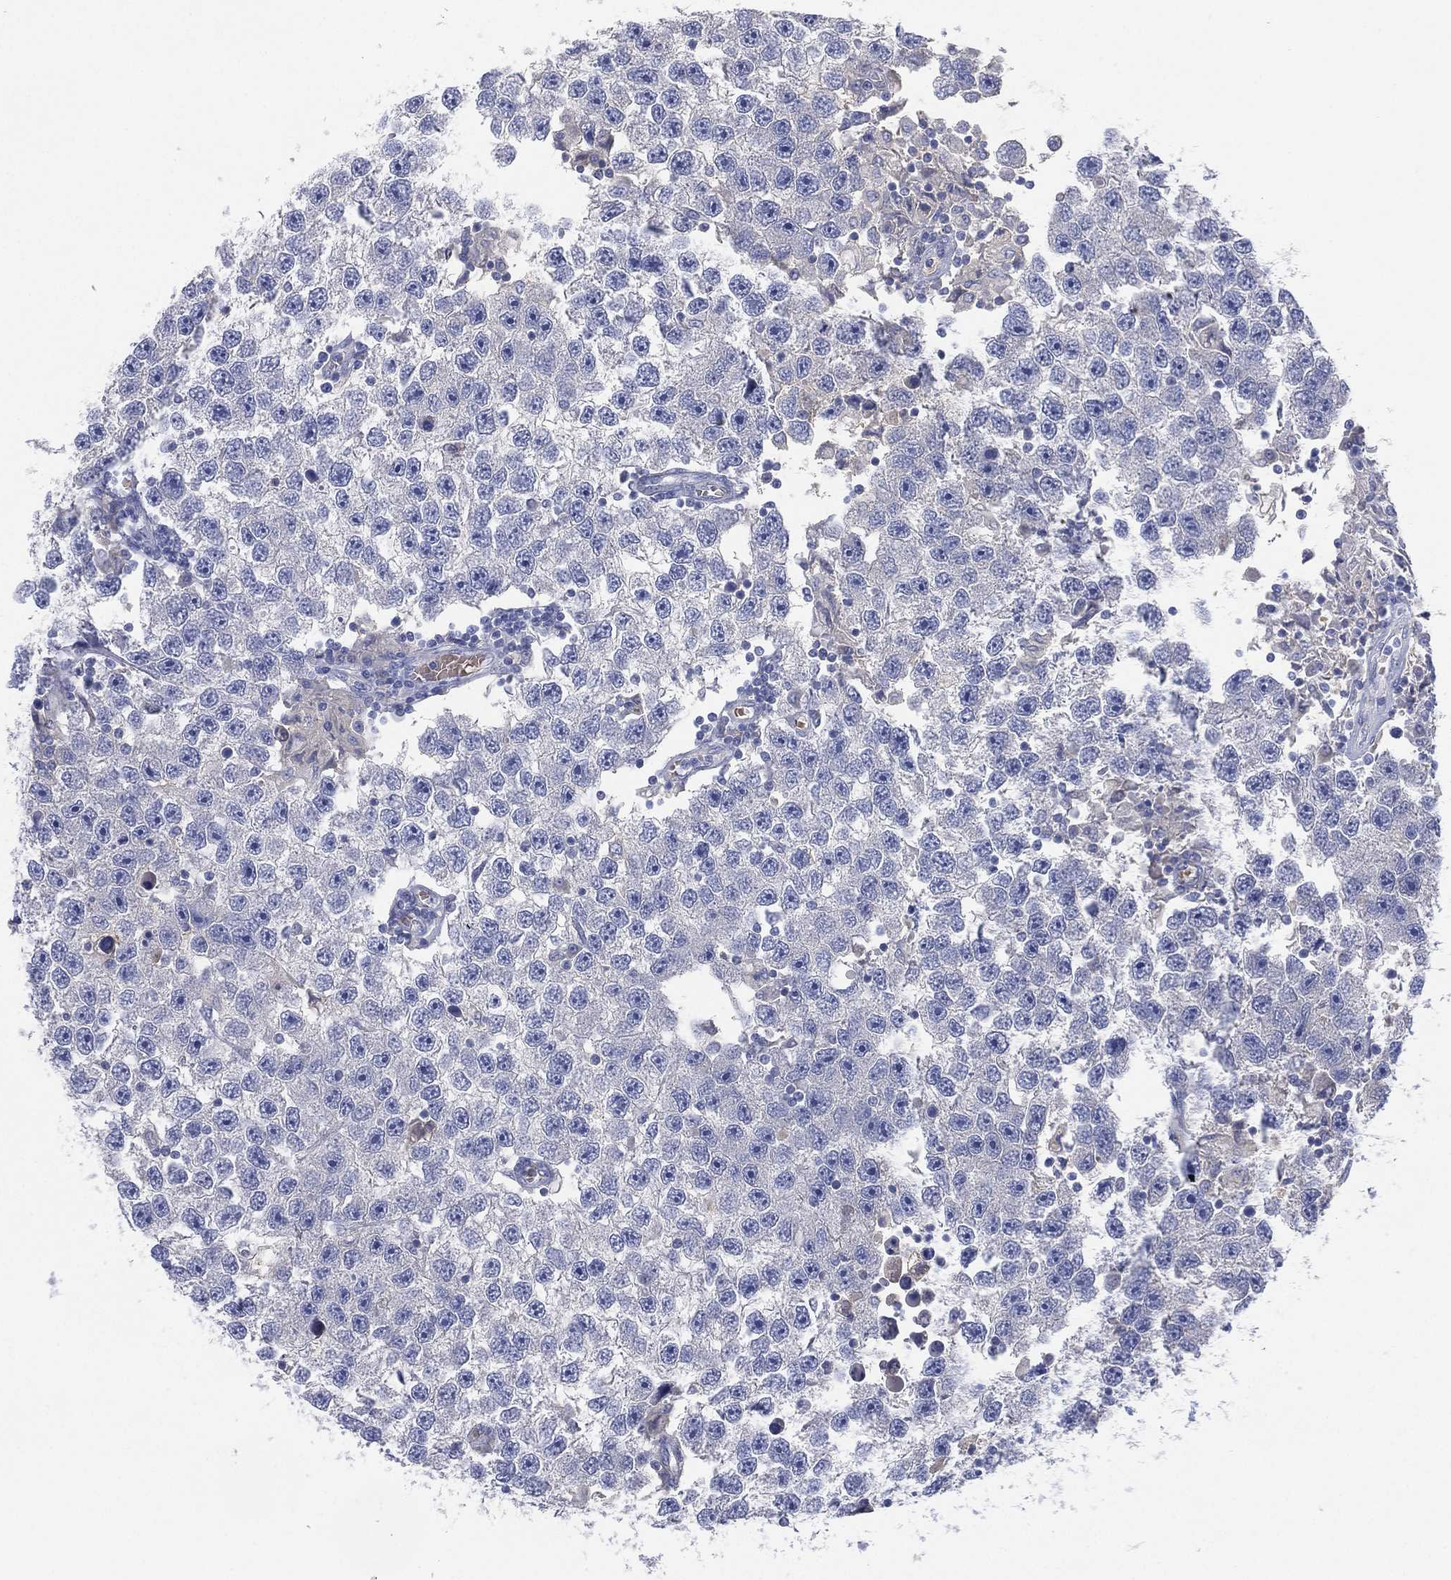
{"staining": {"intensity": "negative", "quantity": "none", "location": "none"}, "tissue": "testis cancer", "cell_type": "Tumor cells", "image_type": "cancer", "snomed": [{"axis": "morphology", "description": "Seminoma, NOS"}, {"axis": "topography", "description": "Testis"}], "caption": "DAB immunohistochemical staining of testis cancer (seminoma) demonstrates no significant positivity in tumor cells.", "gene": "CYP2D6", "patient": {"sex": "male", "age": 26}}